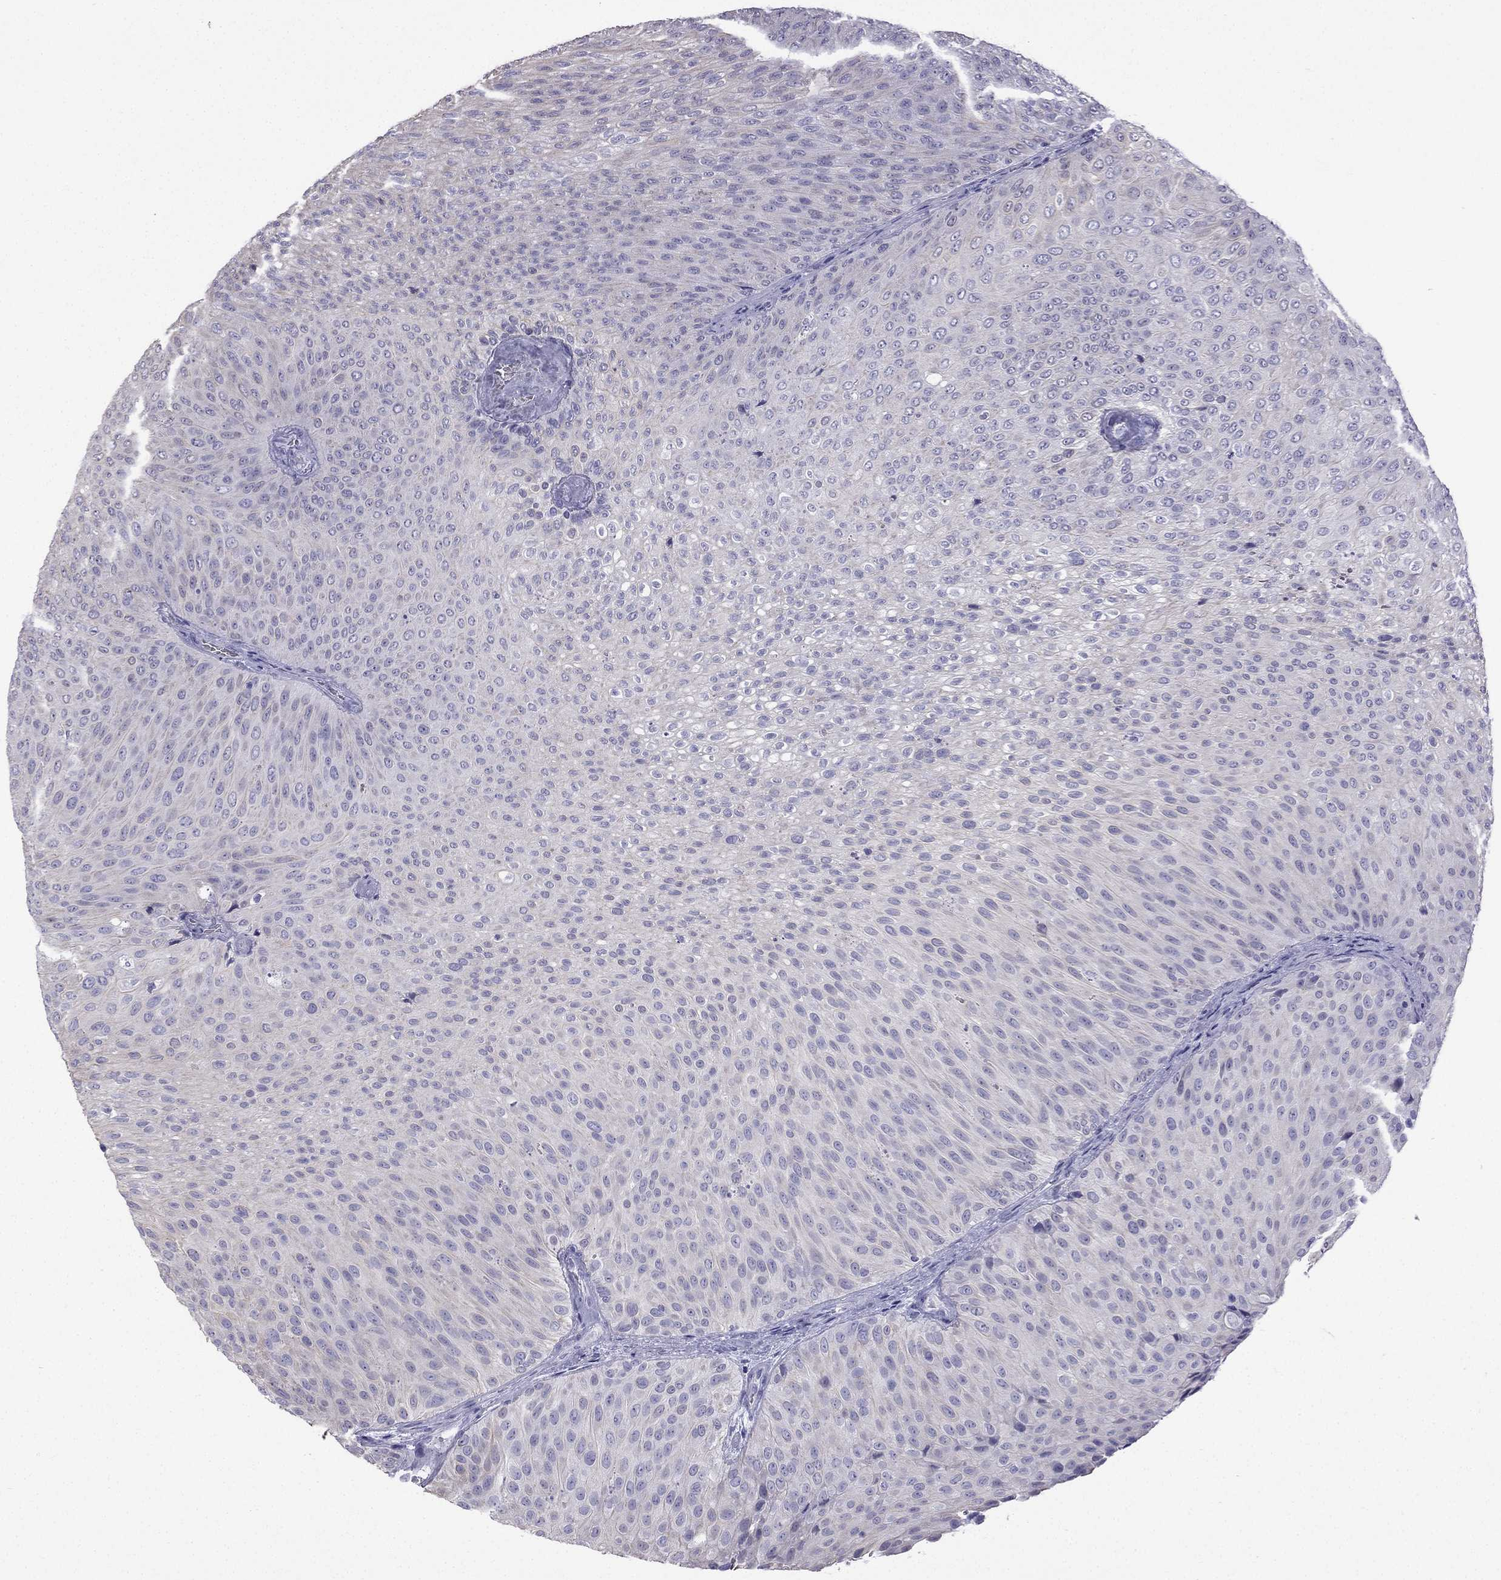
{"staining": {"intensity": "negative", "quantity": "none", "location": "none"}, "tissue": "urothelial cancer", "cell_type": "Tumor cells", "image_type": "cancer", "snomed": [{"axis": "morphology", "description": "Urothelial carcinoma, Low grade"}, {"axis": "topography", "description": "Urinary bladder"}], "caption": "Immunohistochemical staining of low-grade urothelial carcinoma displays no significant positivity in tumor cells.", "gene": "GJA8", "patient": {"sex": "male", "age": 78}}